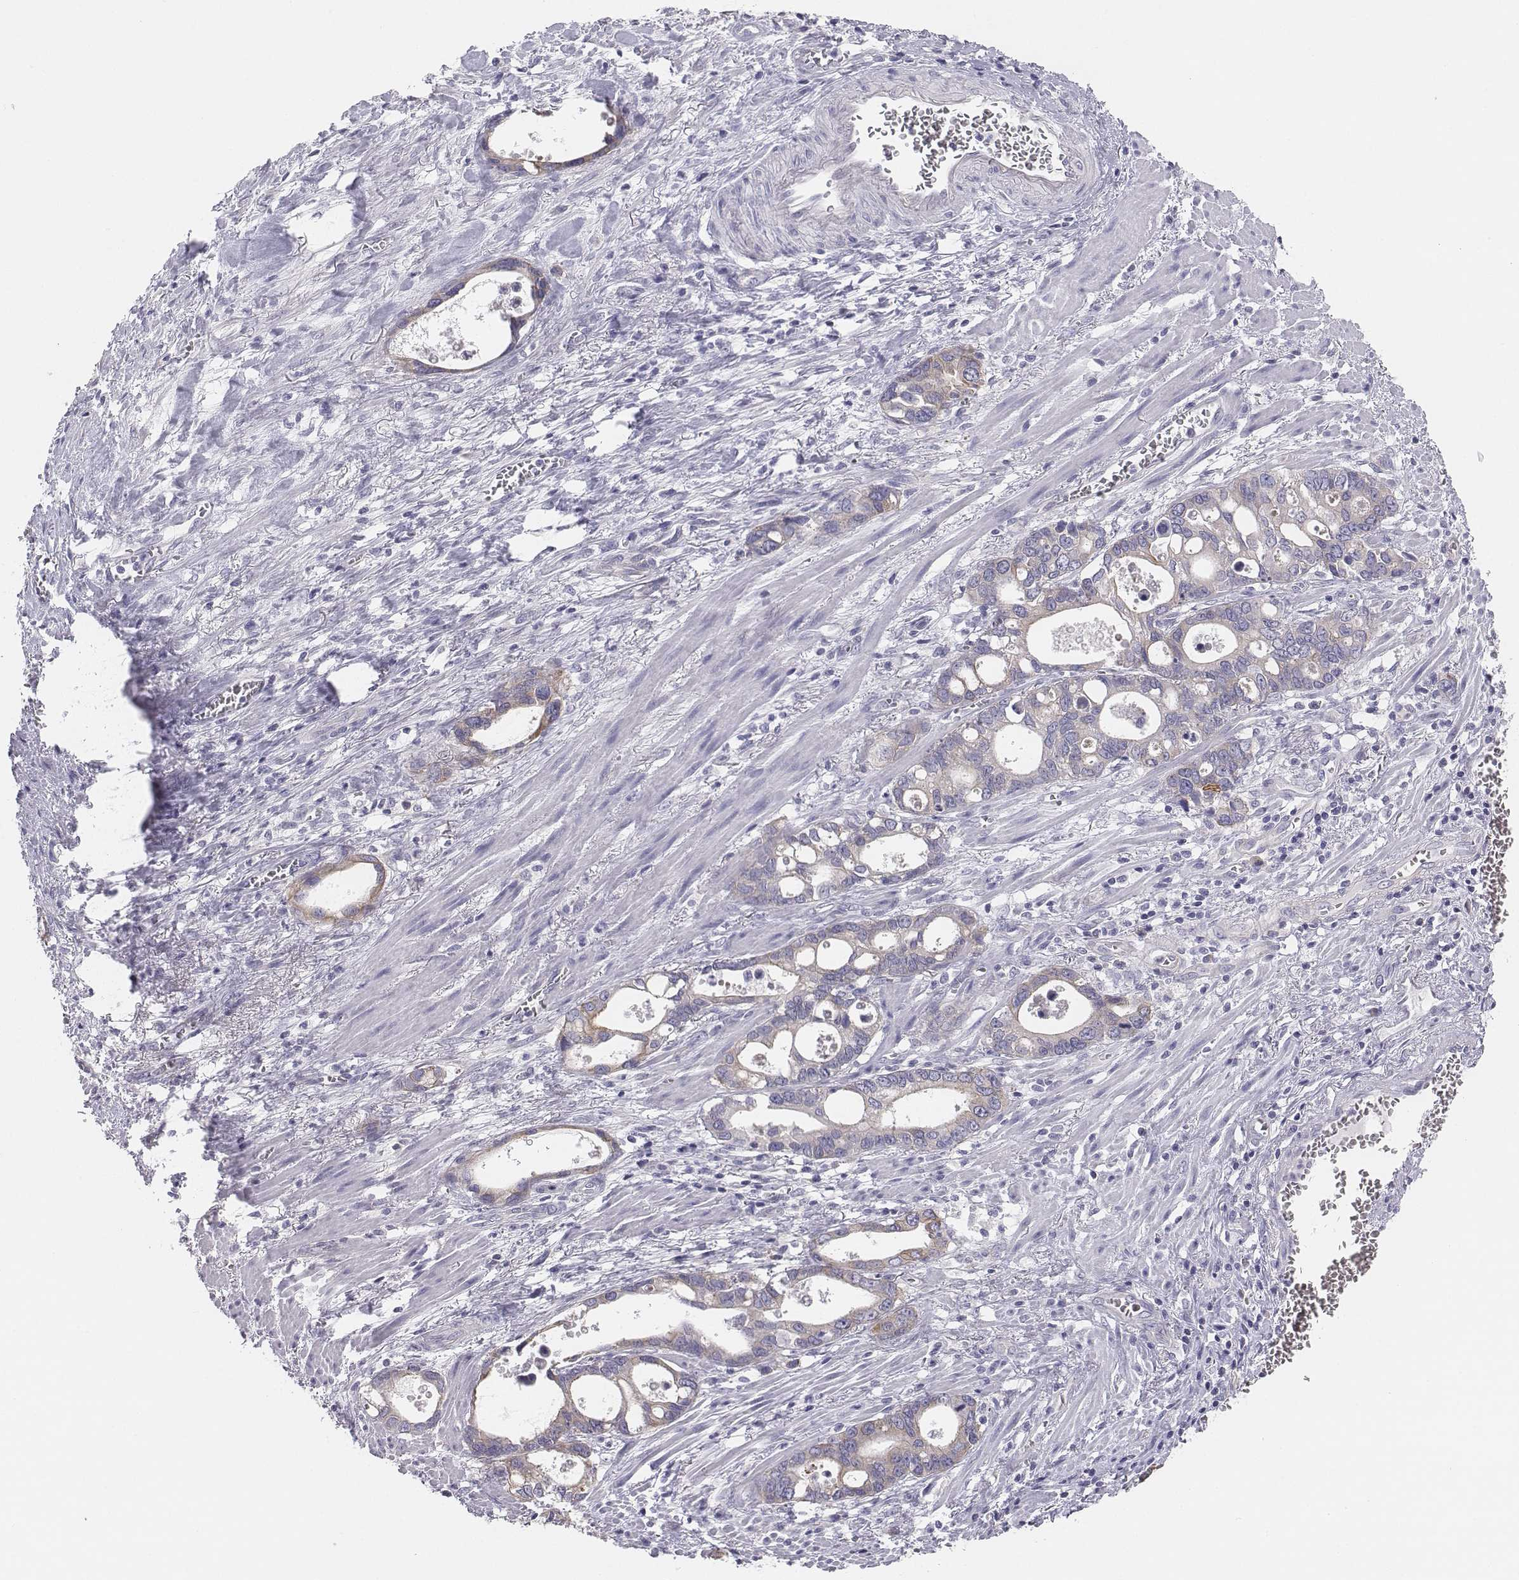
{"staining": {"intensity": "weak", "quantity": "25%-75%", "location": "cytoplasmic/membranous"}, "tissue": "stomach cancer", "cell_type": "Tumor cells", "image_type": "cancer", "snomed": [{"axis": "morphology", "description": "Normal tissue, NOS"}, {"axis": "morphology", "description": "Adenocarcinoma, NOS"}, {"axis": "topography", "description": "Esophagus"}, {"axis": "topography", "description": "Stomach, upper"}], "caption": "Stomach cancer was stained to show a protein in brown. There is low levels of weak cytoplasmic/membranous expression in approximately 25%-75% of tumor cells. Nuclei are stained in blue.", "gene": "CHST14", "patient": {"sex": "male", "age": 74}}